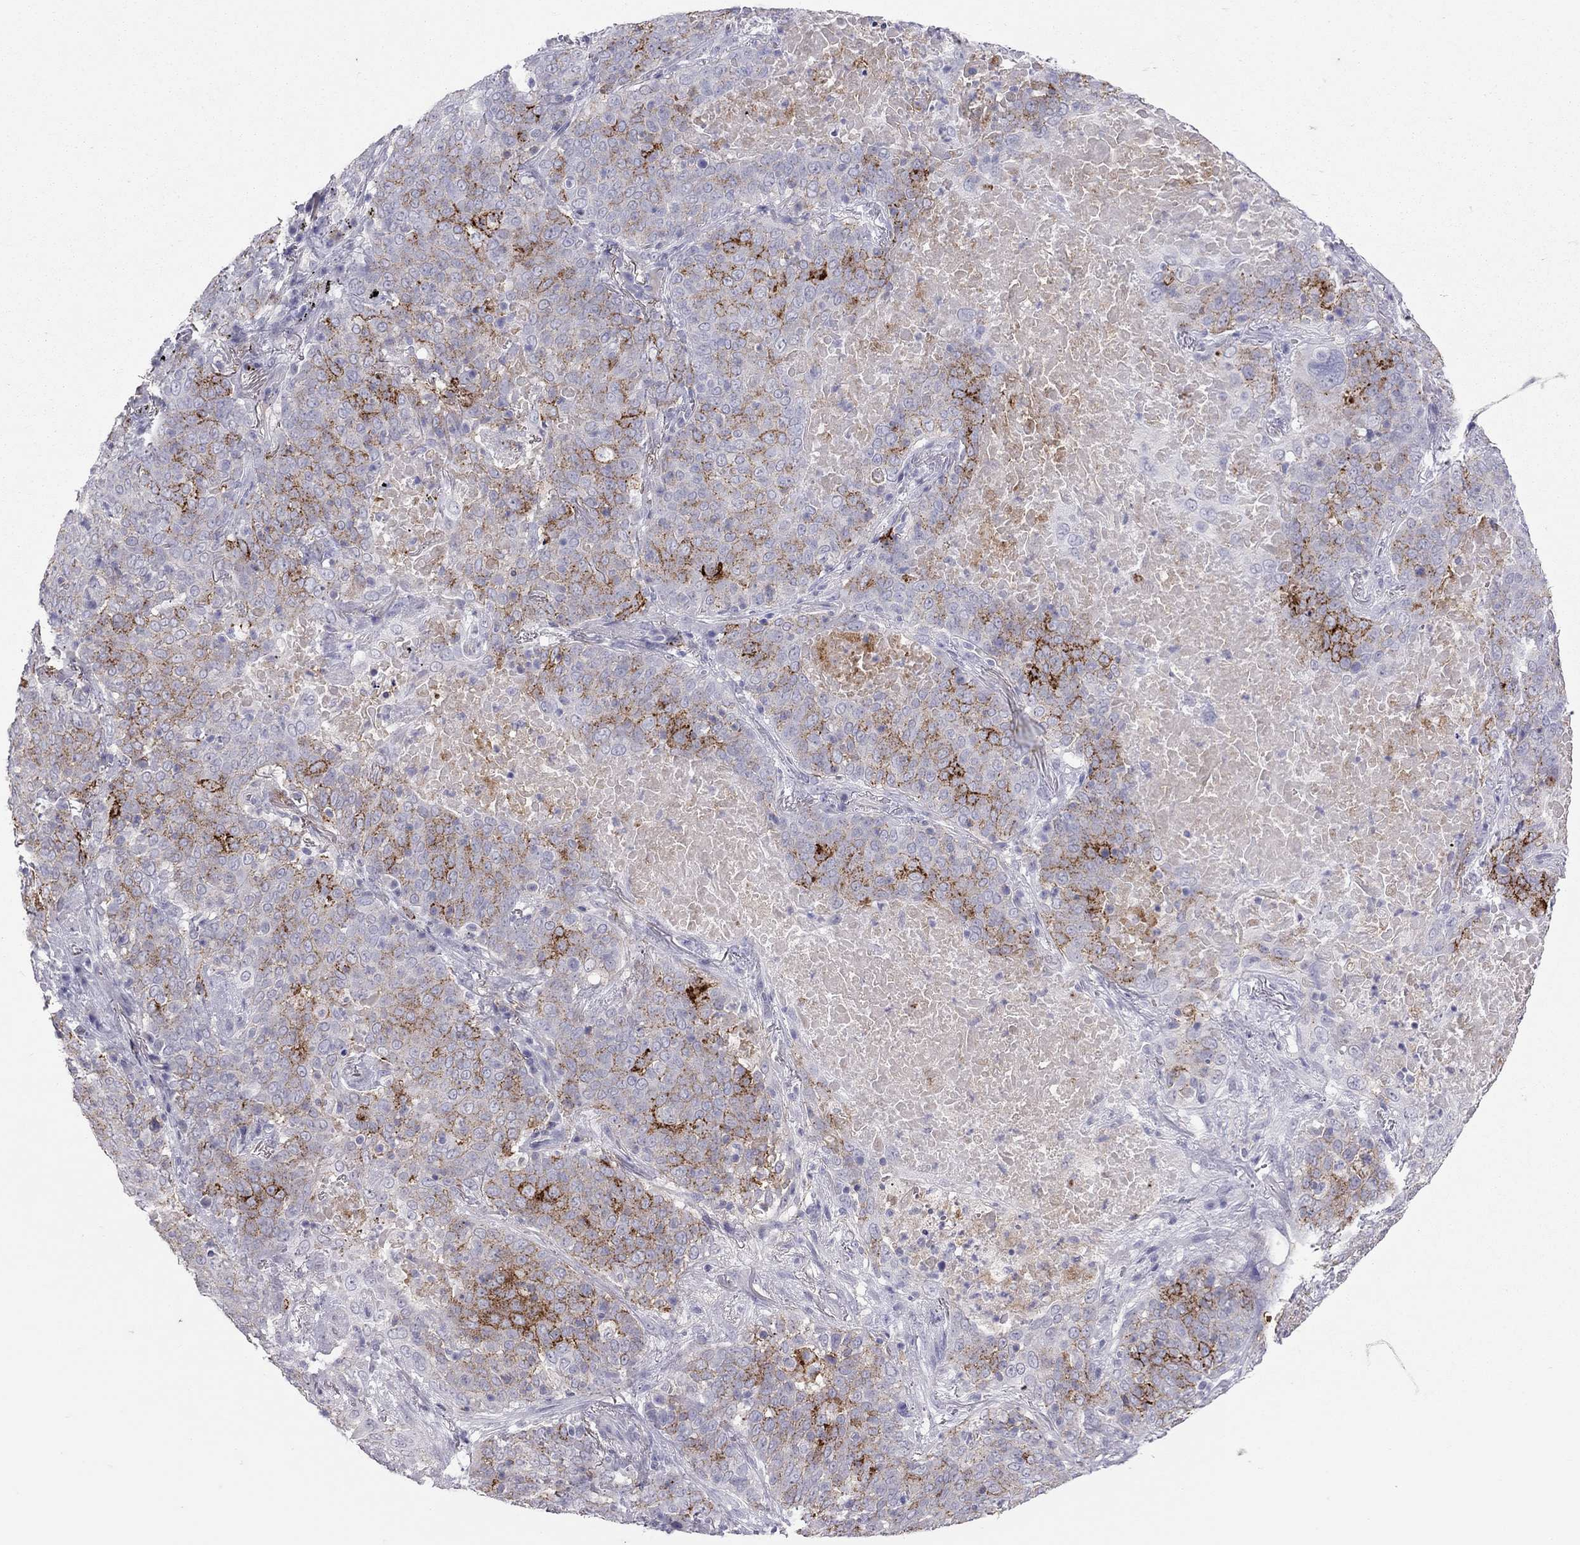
{"staining": {"intensity": "strong", "quantity": "<25%", "location": "cytoplasmic/membranous"}, "tissue": "lung cancer", "cell_type": "Tumor cells", "image_type": "cancer", "snomed": [{"axis": "morphology", "description": "Squamous cell carcinoma, NOS"}, {"axis": "topography", "description": "Lung"}], "caption": "Brown immunohistochemical staining in squamous cell carcinoma (lung) shows strong cytoplasmic/membranous expression in approximately <25% of tumor cells.", "gene": "MUC16", "patient": {"sex": "male", "age": 82}}